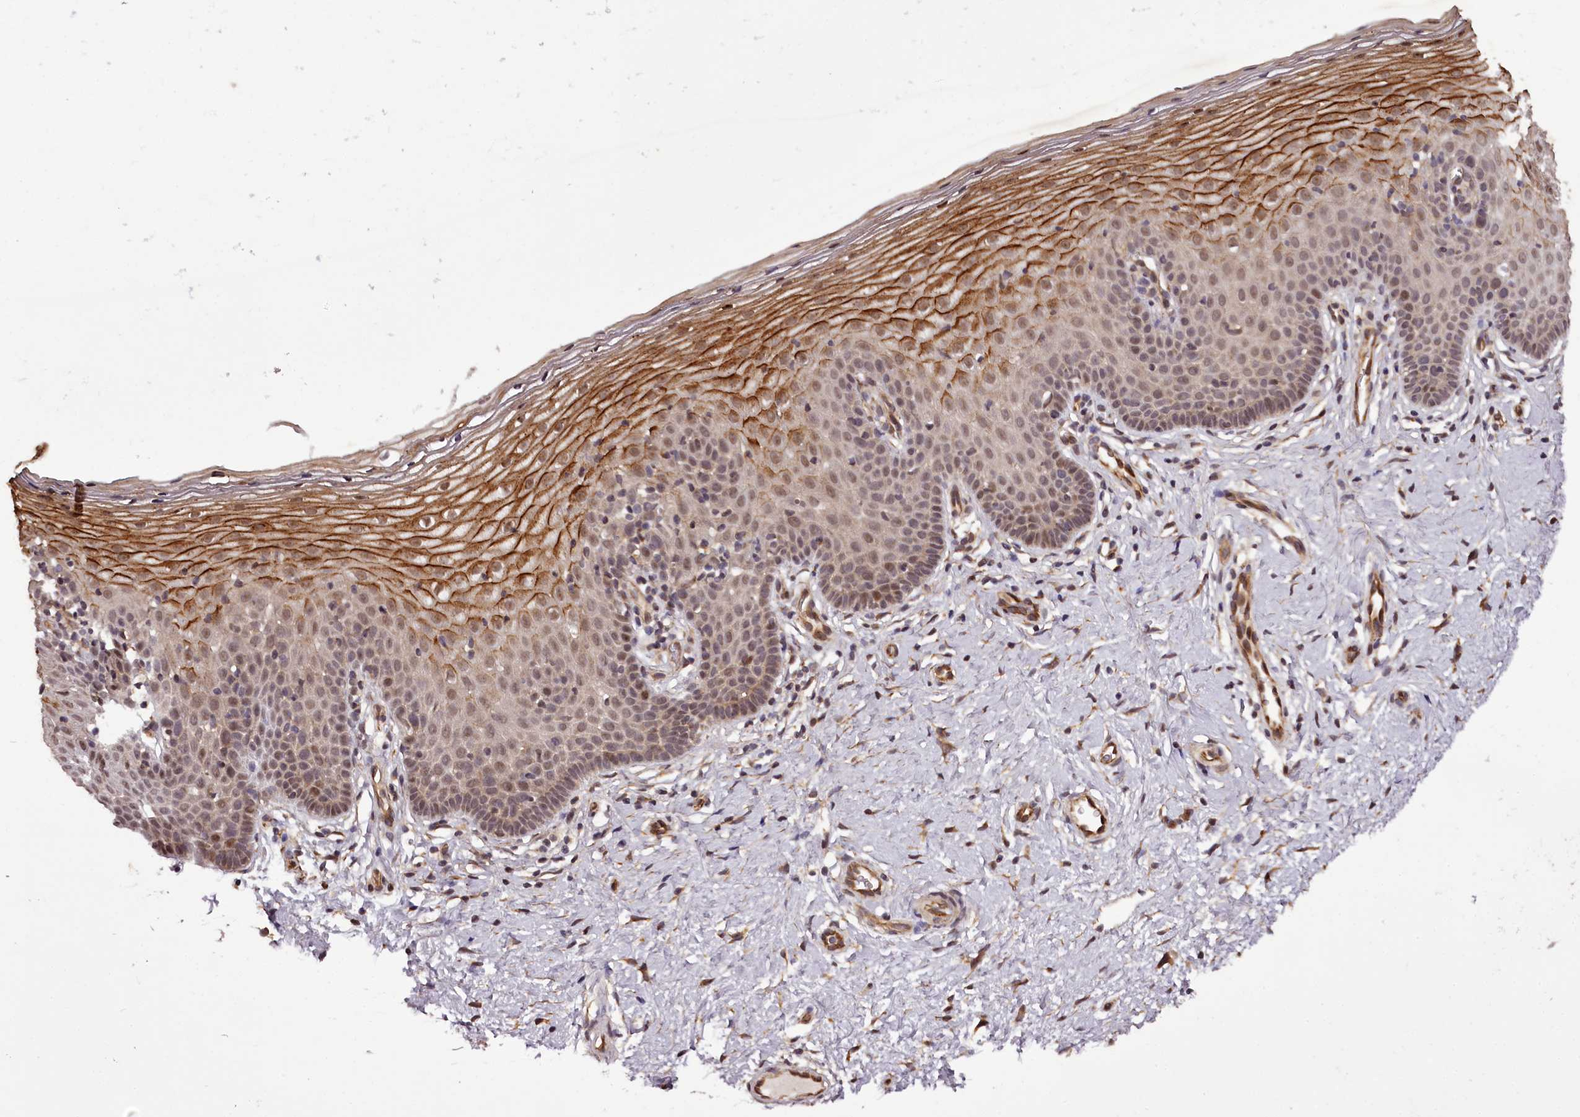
{"staining": {"intensity": "moderate", "quantity": ">75%", "location": "cytoplasmic/membranous,nuclear"}, "tissue": "cervix", "cell_type": "Glandular cells", "image_type": "normal", "snomed": [{"axis": "morphology", "description": "Normal tissue, NOS"}, {"axis": "topography", "description": "Cervix"}], "caption": "IHC of normal cervix demonstrates medium levels of moderate cytoplasmic/membranous,nuclear positivity in approximately >75% of glandular cells.", "gene": "MAML3", "patient": {"sex": "female", "age": 36}}